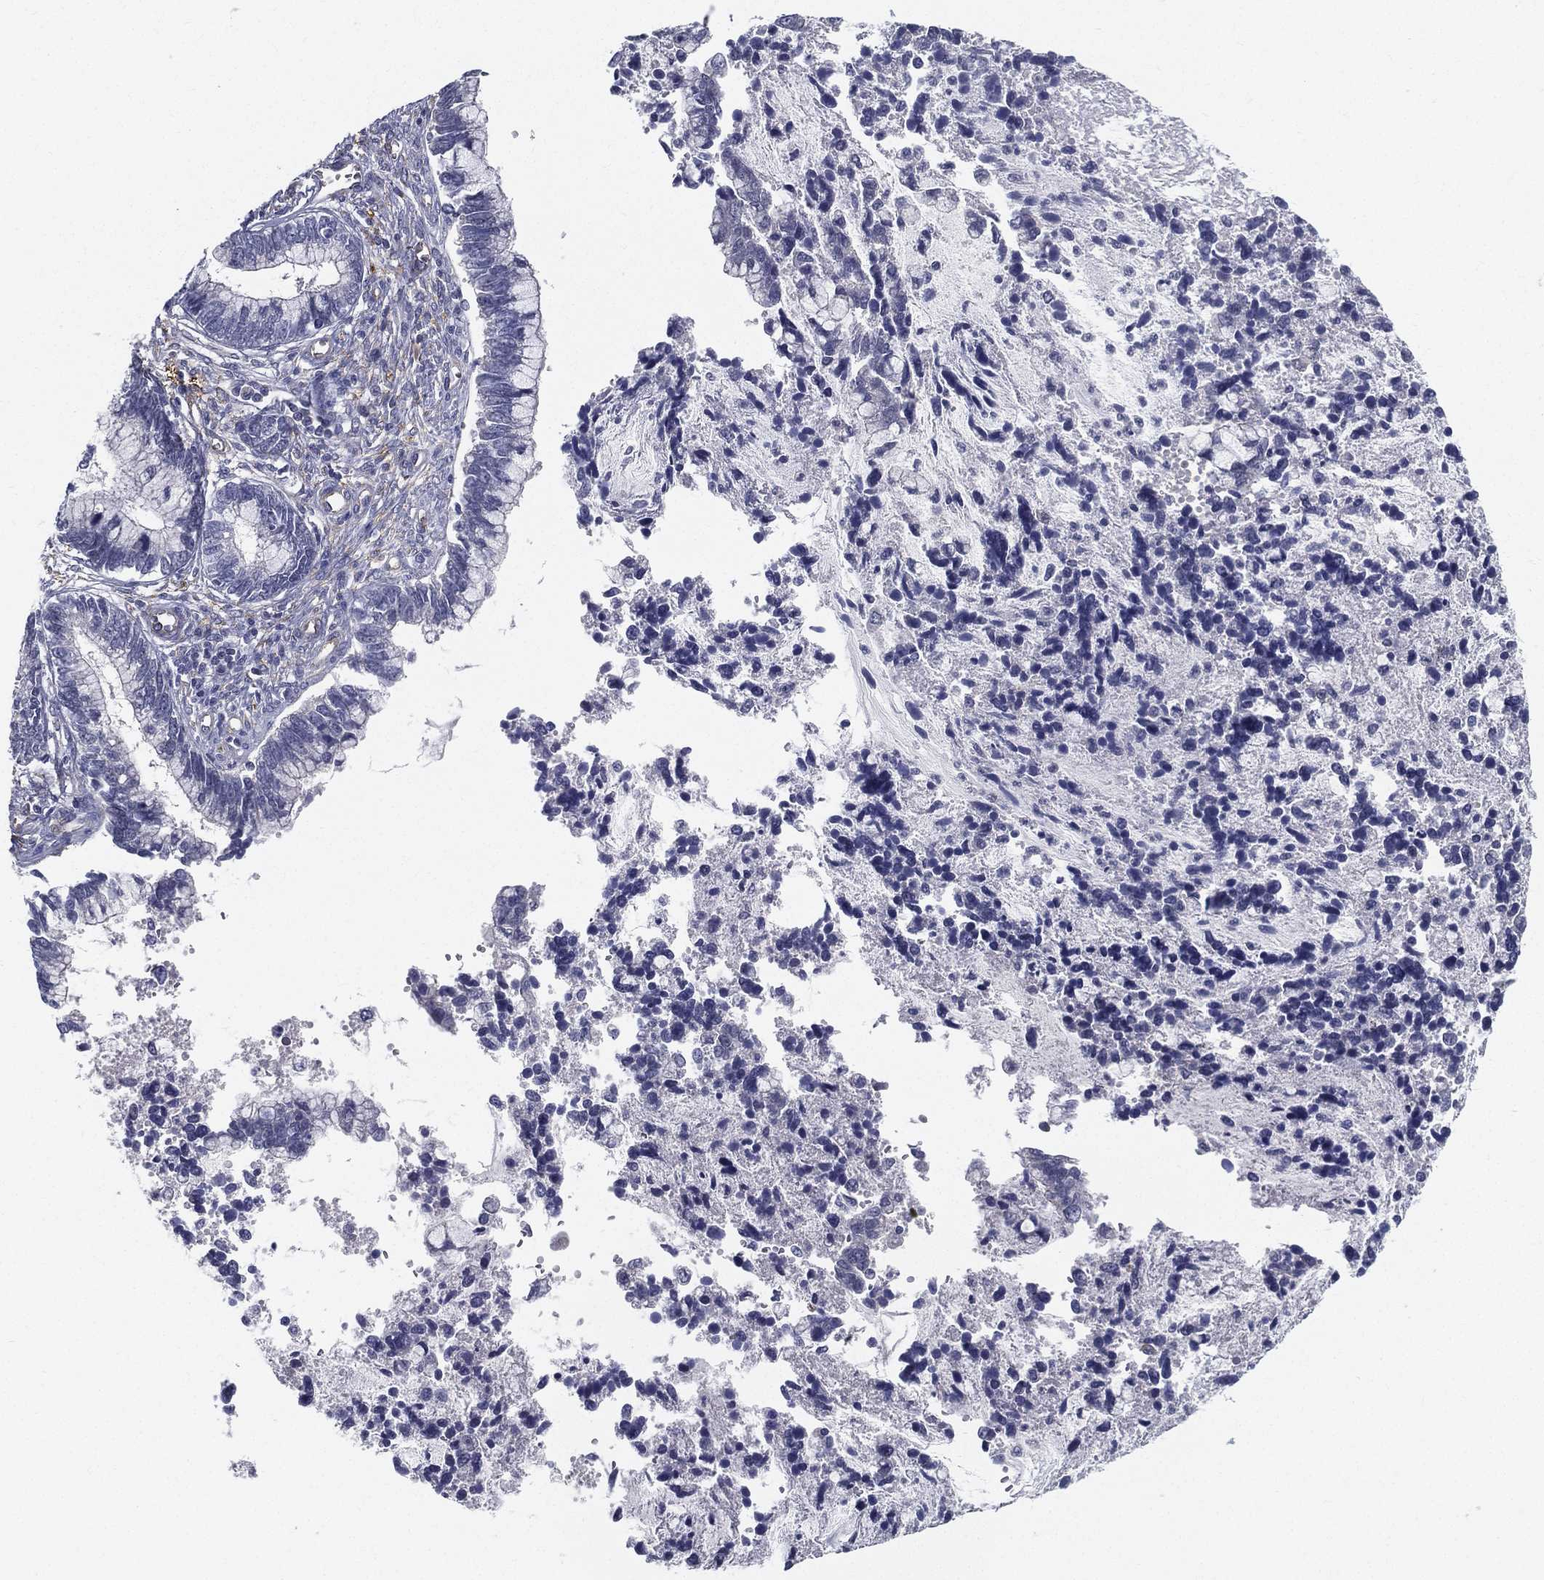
{"staining": {"intensity": "negative", "quantity": "none", "location": "none"}, "tissue": "cervical cancer", "cell_type": "Tumor cells", "image_type": "cancer", "snomed": [{"axis": "morphology", "description": "Adenocarcinoma, NOS"}, {"axis": "topography", "description": "Cervix"}], "caption": "Cervical cancer was stained to show a protein in brown. There is no significant staining in tumor cells.", "gene": "LRRC56", "patient": {"sex": "female", "age": 44}}